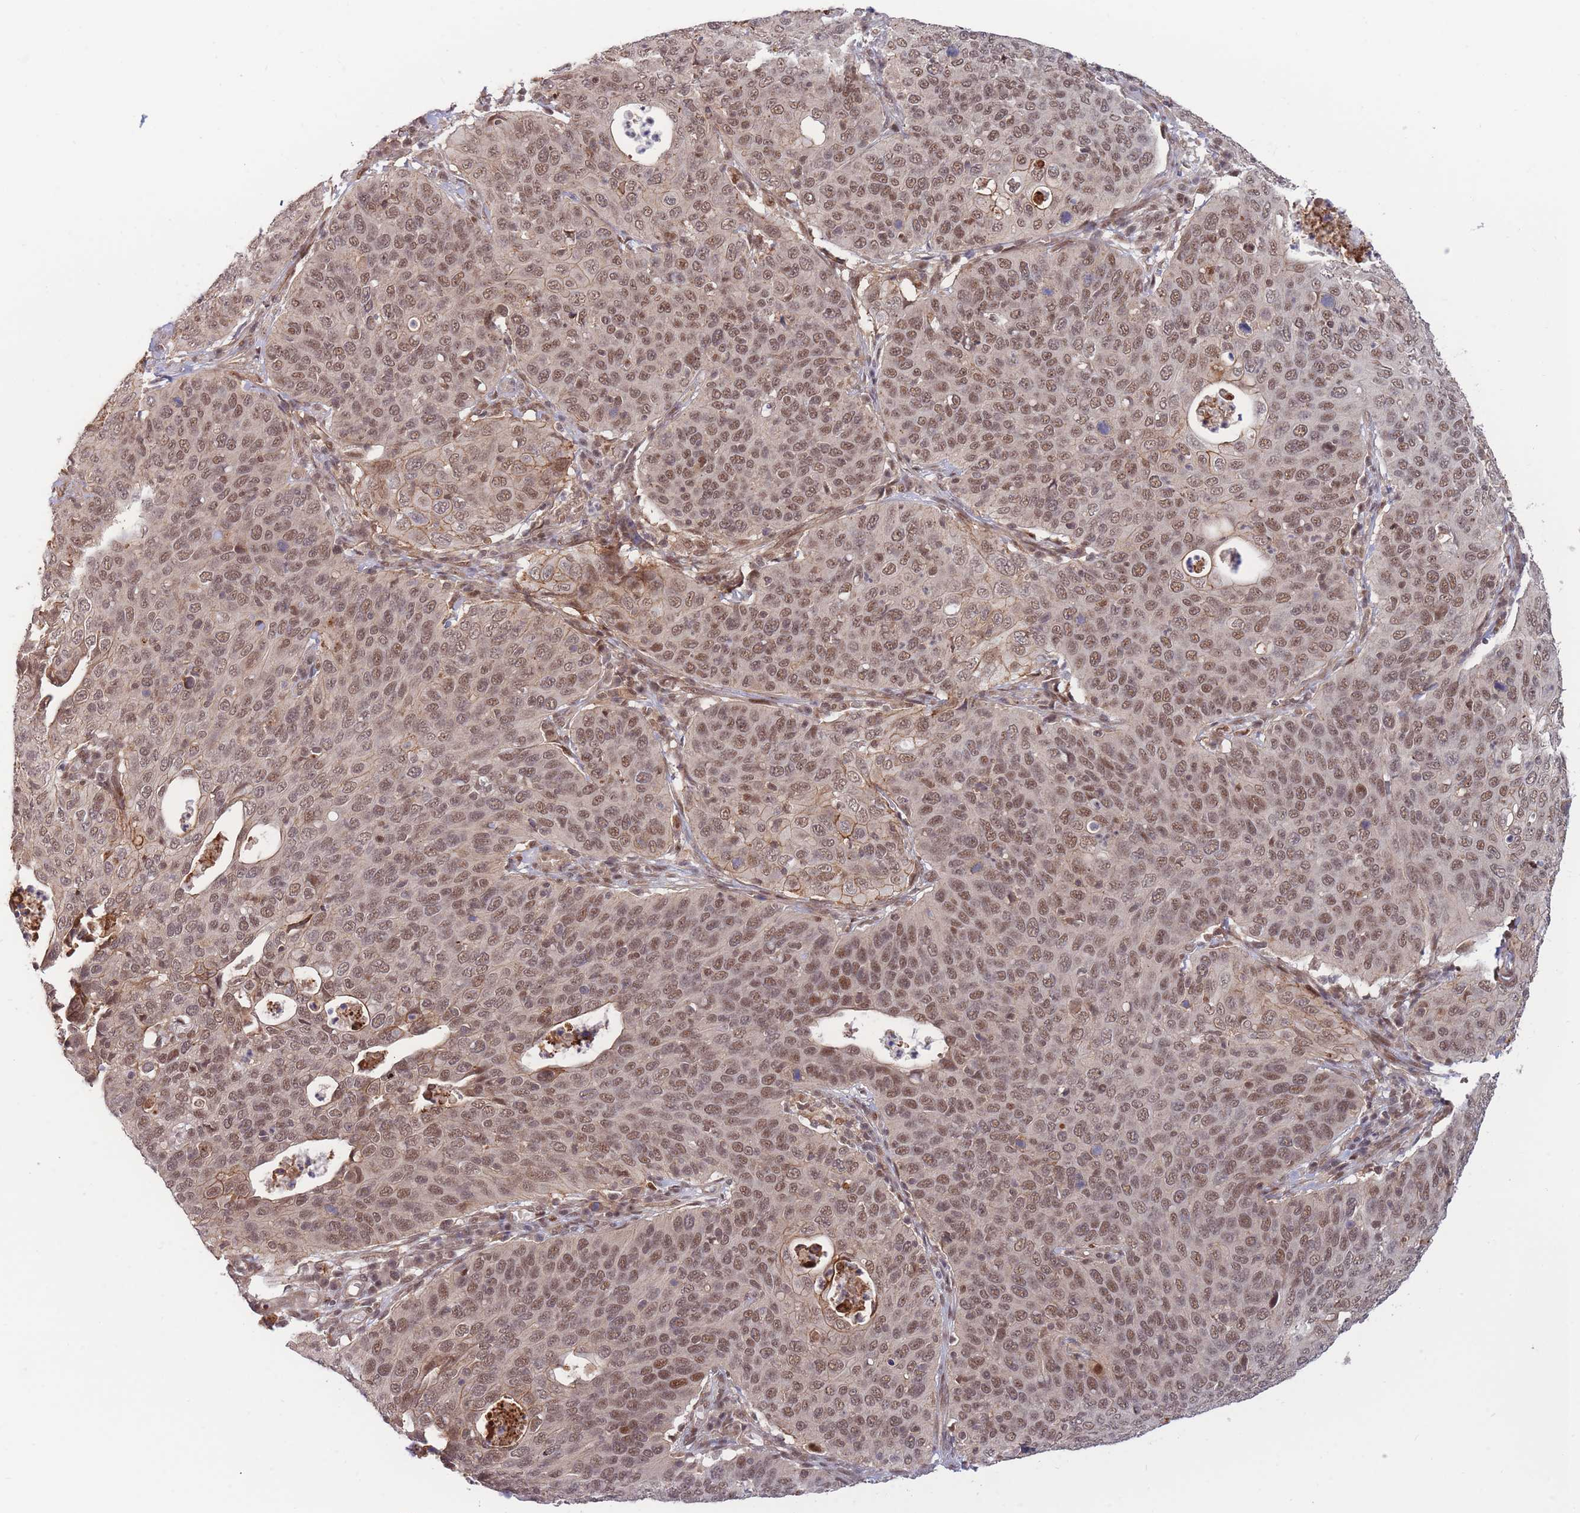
{"staining": {"intensity": "moderate", "quantity": ">75%", "location": "cytoplasmic/membranous,nuclear"}, "tissue": "cervical cancer", "cell_type": "Tumor cells", "image_type": "cancer", "snomed": [{"axis": "morphology", "description": "Squamous cell carcinoma, NOS"}, {"axis": "topography", "description": "Cervix"}], "caption": "Brown immunohistochemical staining in cervical cancer (squamous cell carcinoma) reveals moderate cytoplasmic/membranous and nuclear staining in approximately >75% of tumor cells.", "gene": "BOD1L1", "patient": {"sex": "female", "age": 36}}